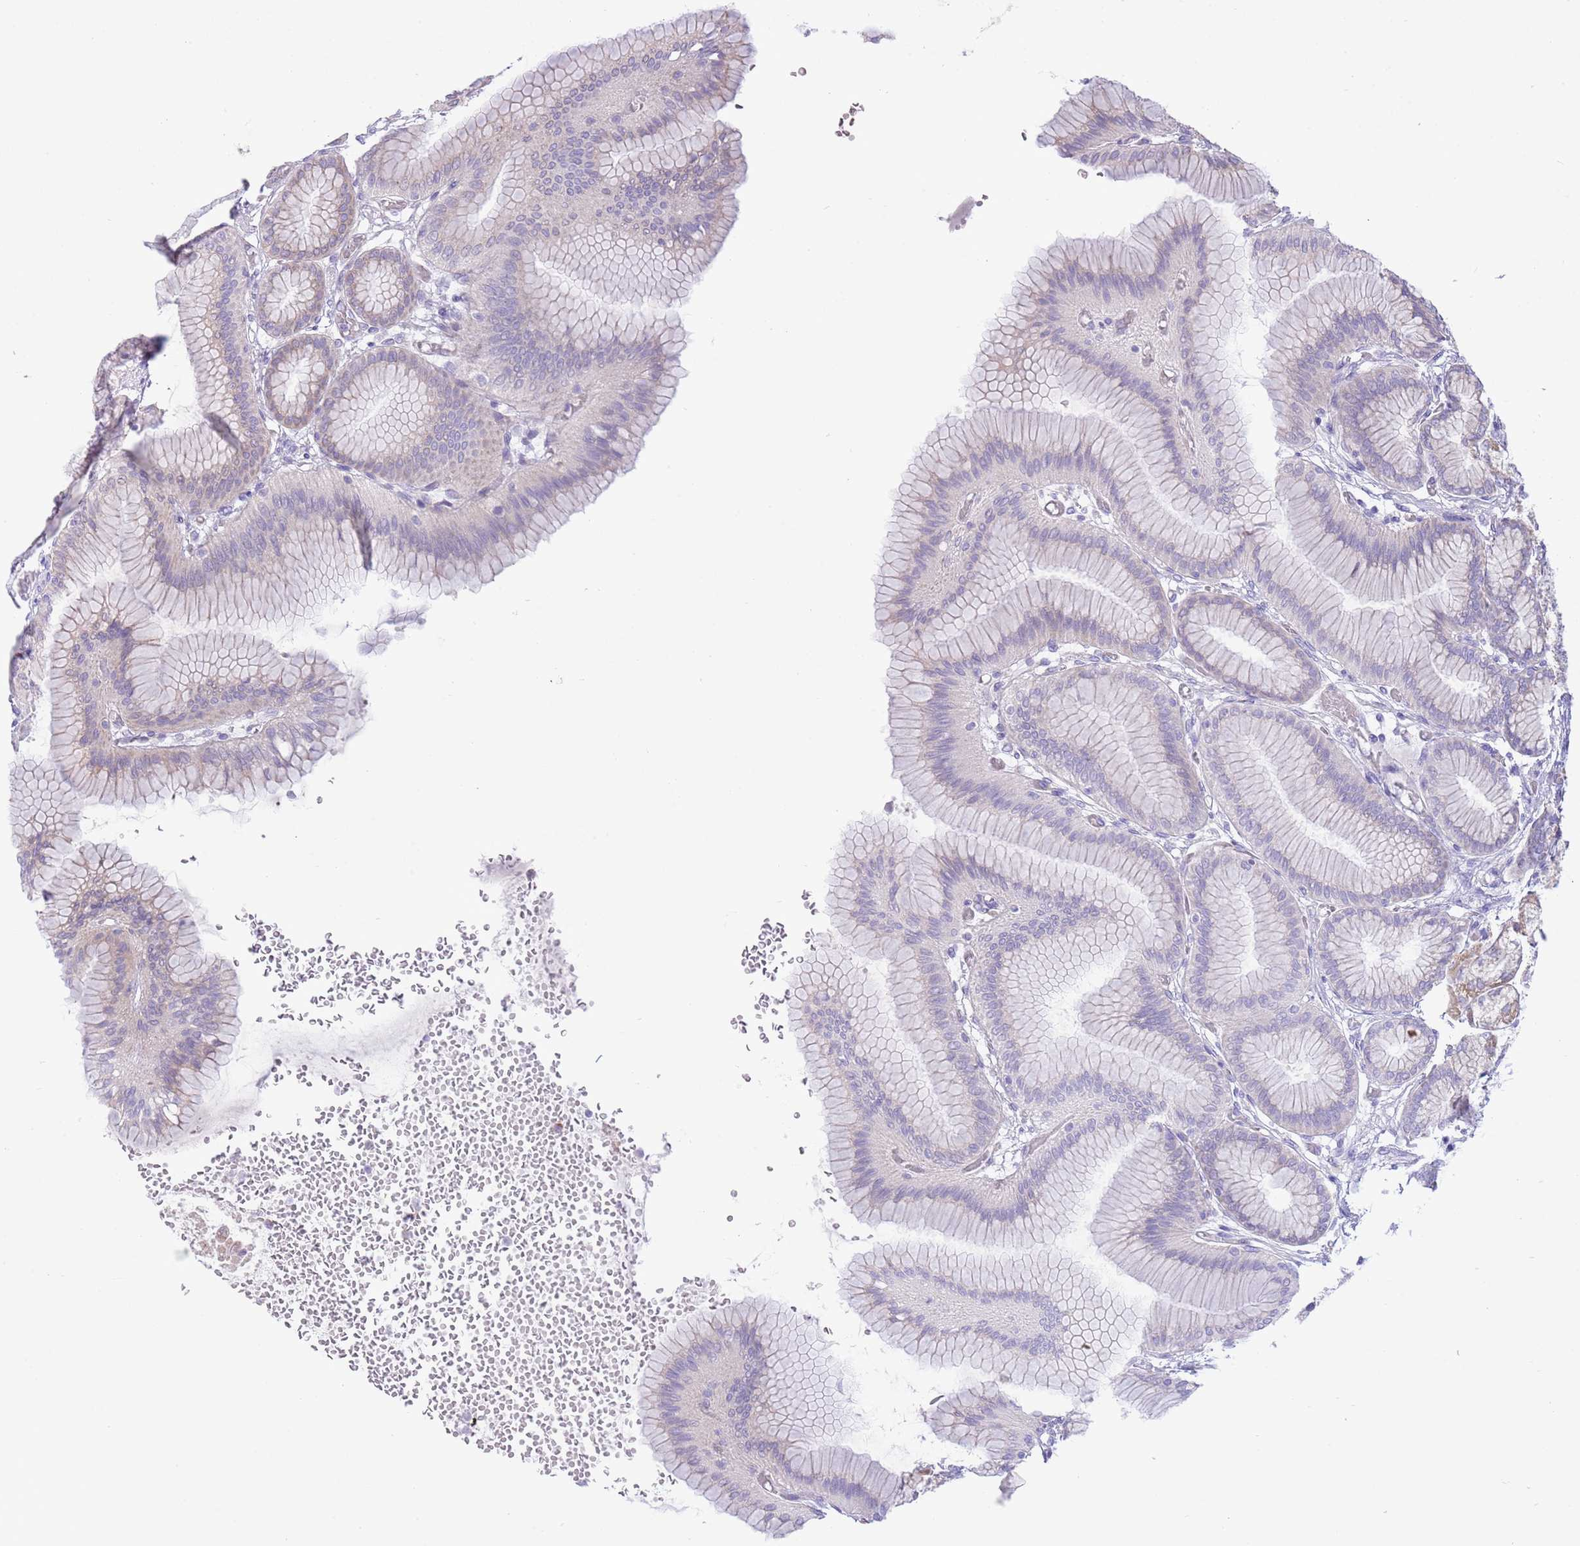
{"staining": {"intensity": "strong", "quantity": "<25%", "location": "cytoplasmic/membranous"}, "tissue": "stomach", "cell_type": "Glandular cells", "image_type": "normal", "snomed": [{"axis": "morphology", "description": "Normal tissue, NOS"}, {"axis": "morphology", "description": "Adenocarcinoma, NOS"}, {"axis": "morphology", "description": "Adenocarcinoma, High grade"}, {"axis": "topography", "description": "Stomach, upper"}, {"axis": "topography", "description": "Stomach"}], "caption": "There is medium levels of strong cytoplasmic/membranous expression in glandular cells of normal stomach, as demonstrated by immunohistochemical staining (brown color).", "gene": "OAZ2", "patient": {"sex": "female", "age": 65}}